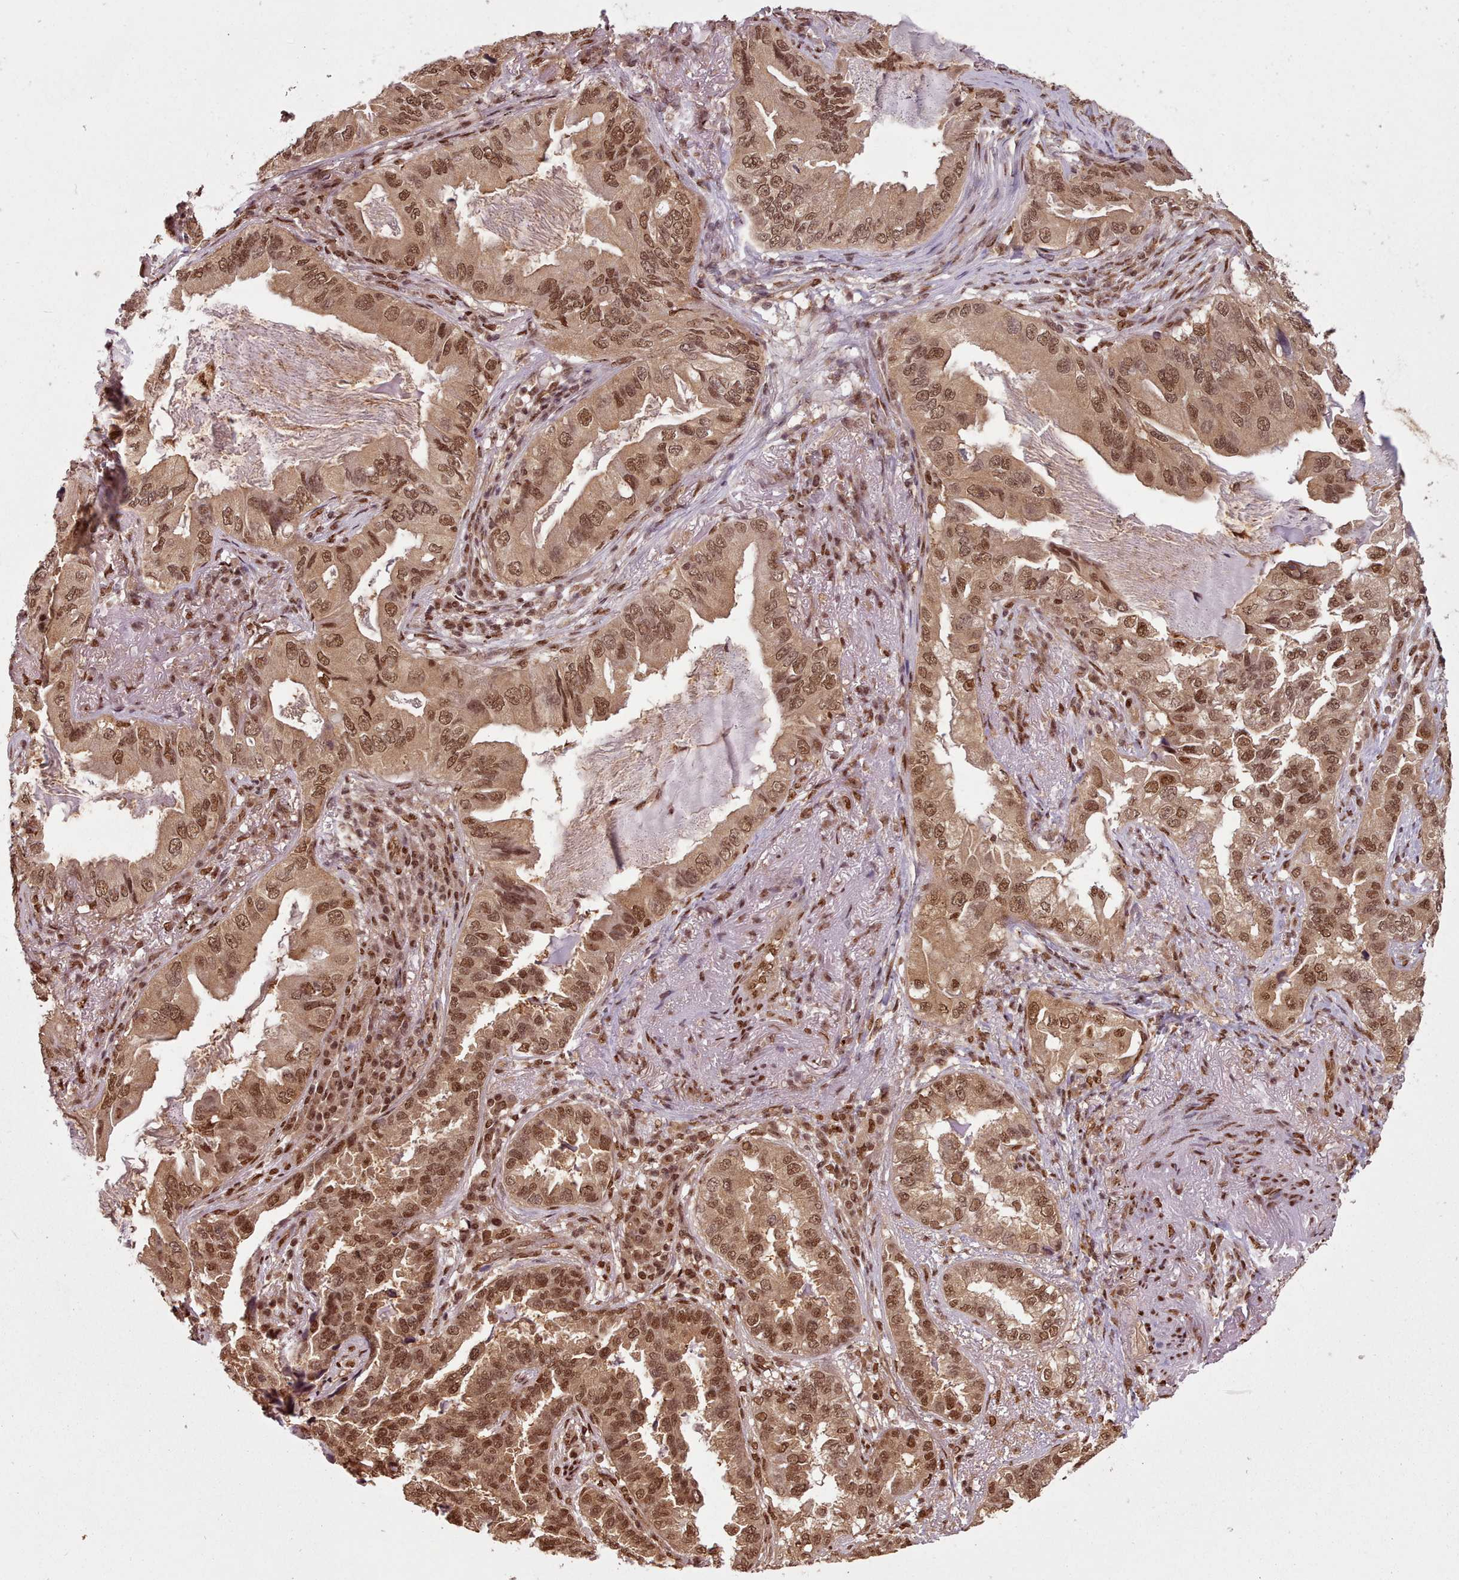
{"staining": {"intensity": "moderate", "quantity": ">75%", "location": "cytoplasmic/membranous,nuclear"}, "tissue": "lung cancer", "cell_type": "Tumor cells", "image_type": "cancer", "snomed": [{"axis": "morphology", "description": "Adenocarcinoma, NOS"}, {"axis": "topography", "description": "Lung"}], "caption": "High-power microscopy captured an immunohistochemistry (IHC) micrograph of adenocarcinoma (lung), revealing moderate cytoplasmic/membranous and nuclear expression in about >75% of tumor cells.", "gene": "RPS27A", "patient": {"sex": "female", "age": 69}}